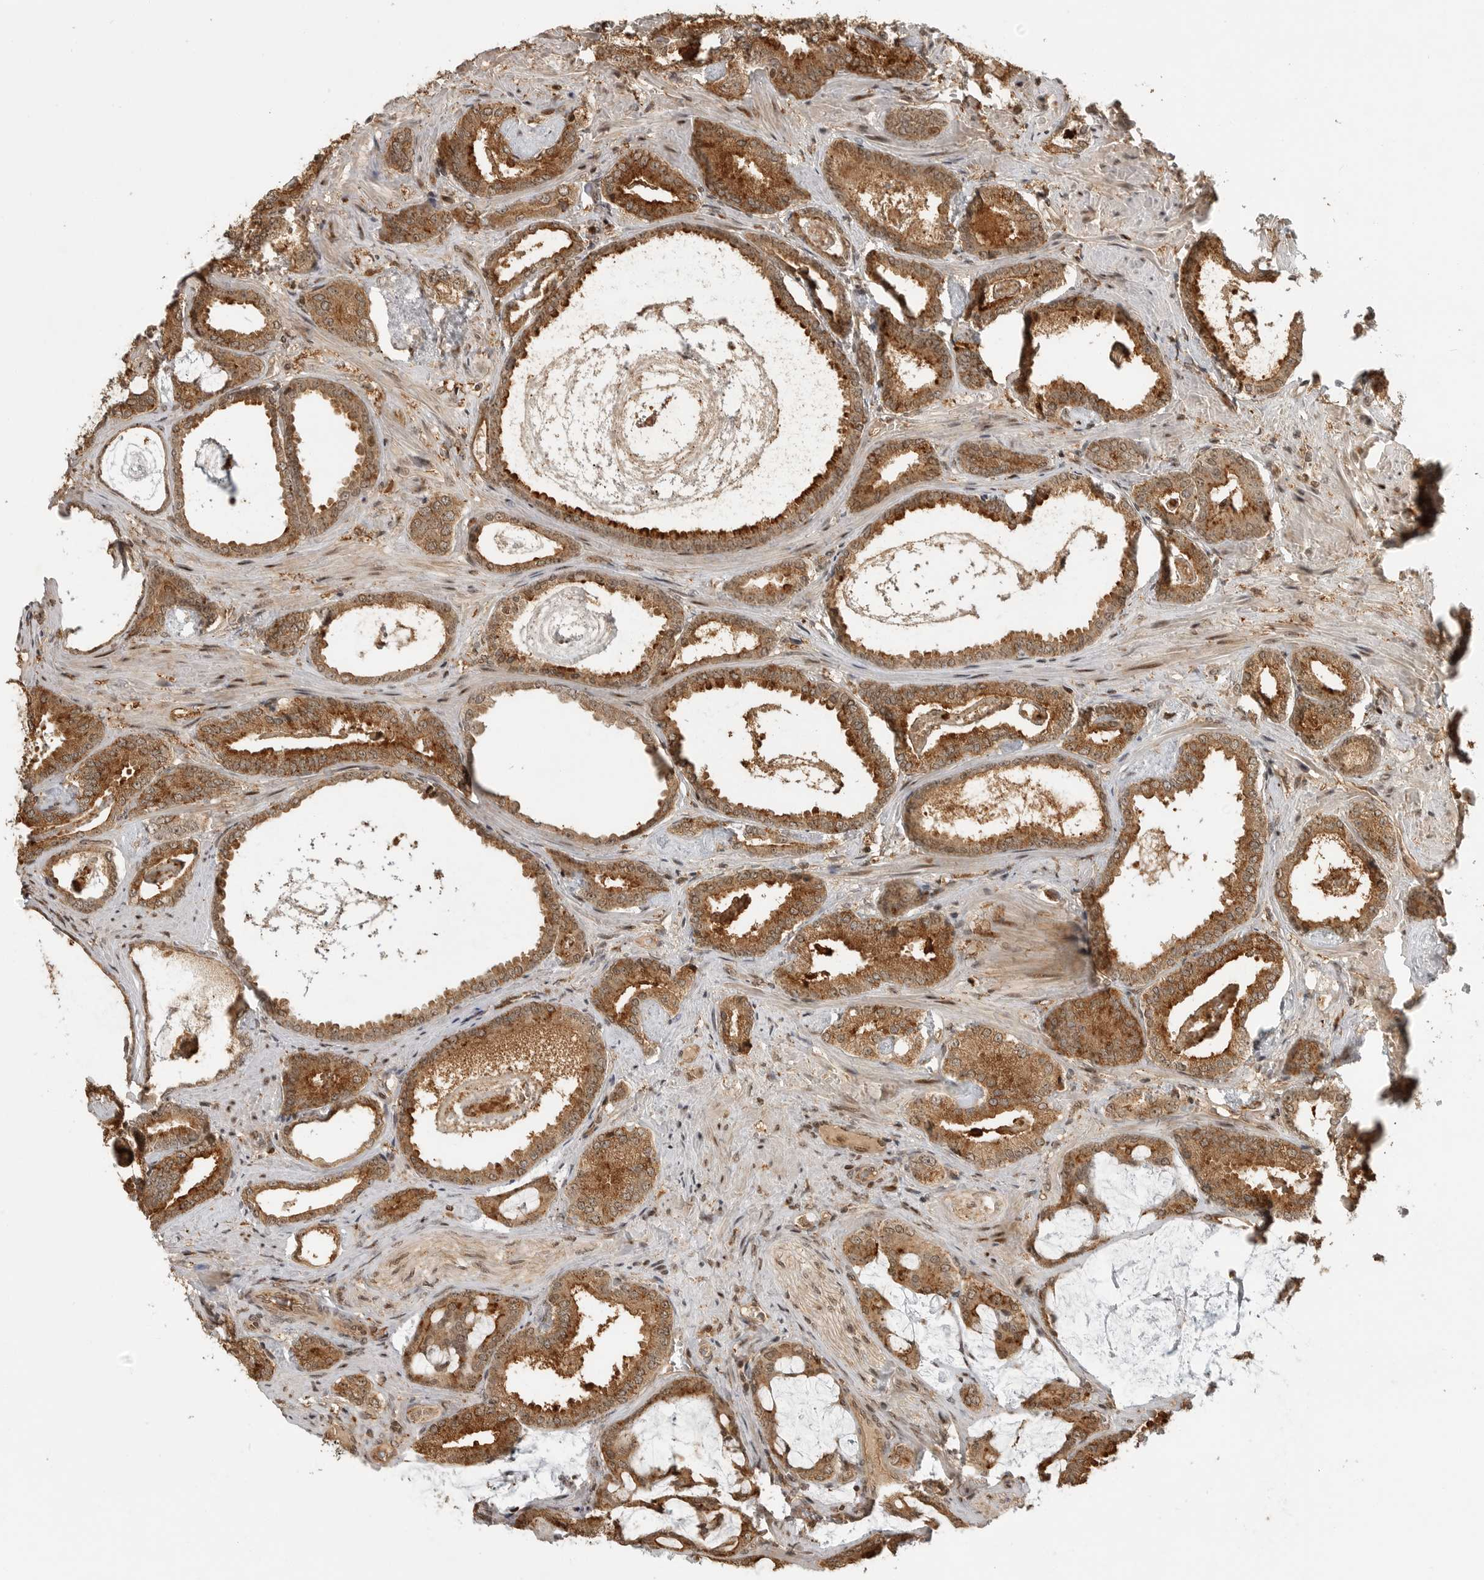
{"staining": {"intensity": "strong", "quantity": ">75%", "location": "cytoplasmic/membranous"}, "tissue": "prostate cancer", "cell_type": "Tumor cells", "image_type": "cancer", "snomed": [{"axis": "morphology", "description": "Adenocarcinoma, Low grade"}, {"axis": "topography", "description": "Prostate"}], "caption": "Immunohistochemistry (IHC) (DAB) staining of human prostate cancer exhibits strong cytoplasmic/membranous protein staining in about >75% of tumor cells. Using DAB (3,3'-diaminobenzidine) (brown) and hematoxylin (blue) stains, captured at high magnification using brightfield microscopy.", "gene": "BMP2K", "patient": {"sex": "male", "age": 71}}